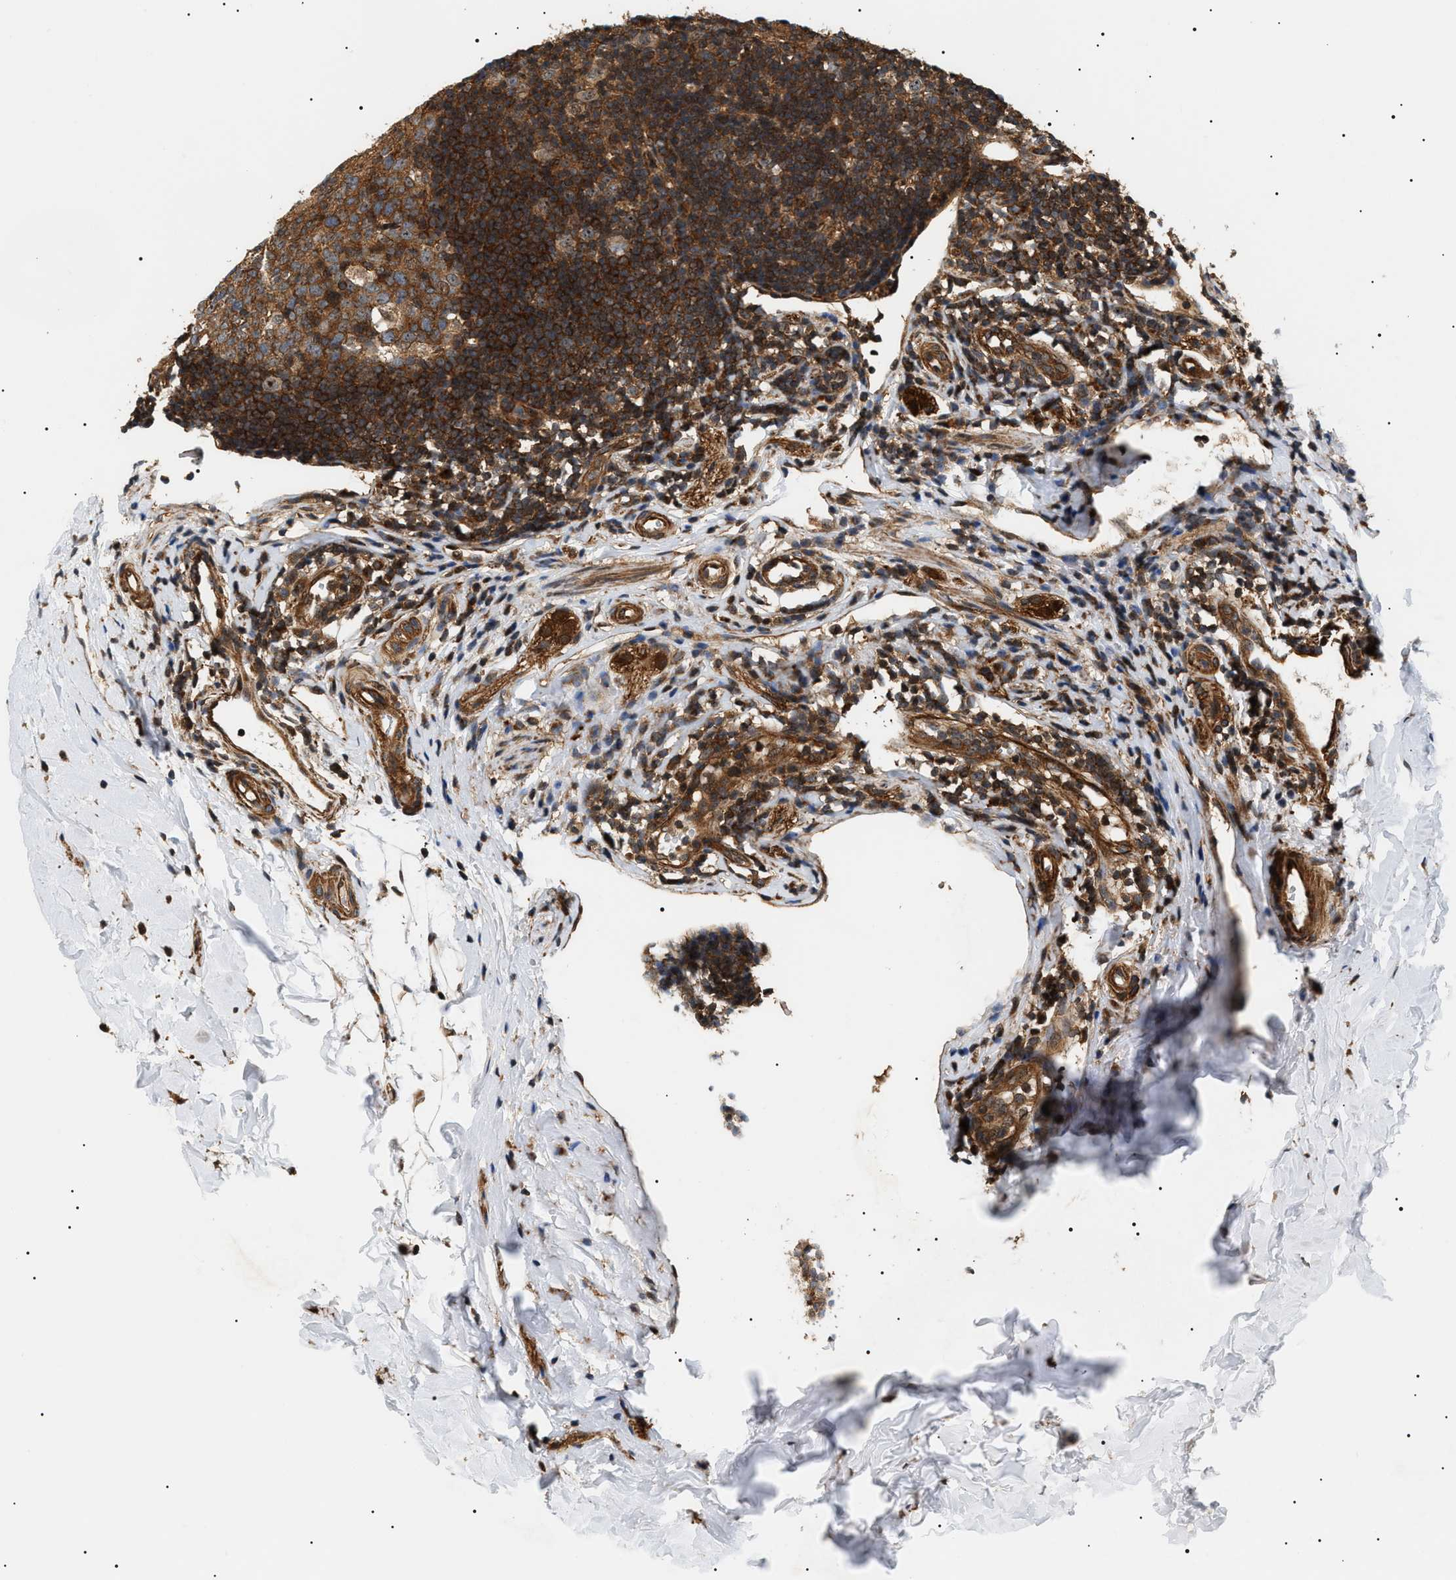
{"staining": {"intensity": "strong", "quantity": ">75%", "location": "cytoplasmic/membranous"}, "tissue": "appendix", "cell_type": "Glandular cells", "image_type": "normal", "snomed": [{"axis": "morphology", "description": "Normal tissue, NOS"}, {"axis": "topography", "description": "Appendix"}], "caption": "The photomicrograph reveals a brown stain indicating the presence of a protein in the cytoplasmic/membranous of glandular cells in appendix. The staining is performed using DAB brown chromogen to label protein expression. The nuclei are counter-stained blue using hematoxylin.", "gene": "SH3GLB2", "patient": {"sex": "female", "age": 20}}